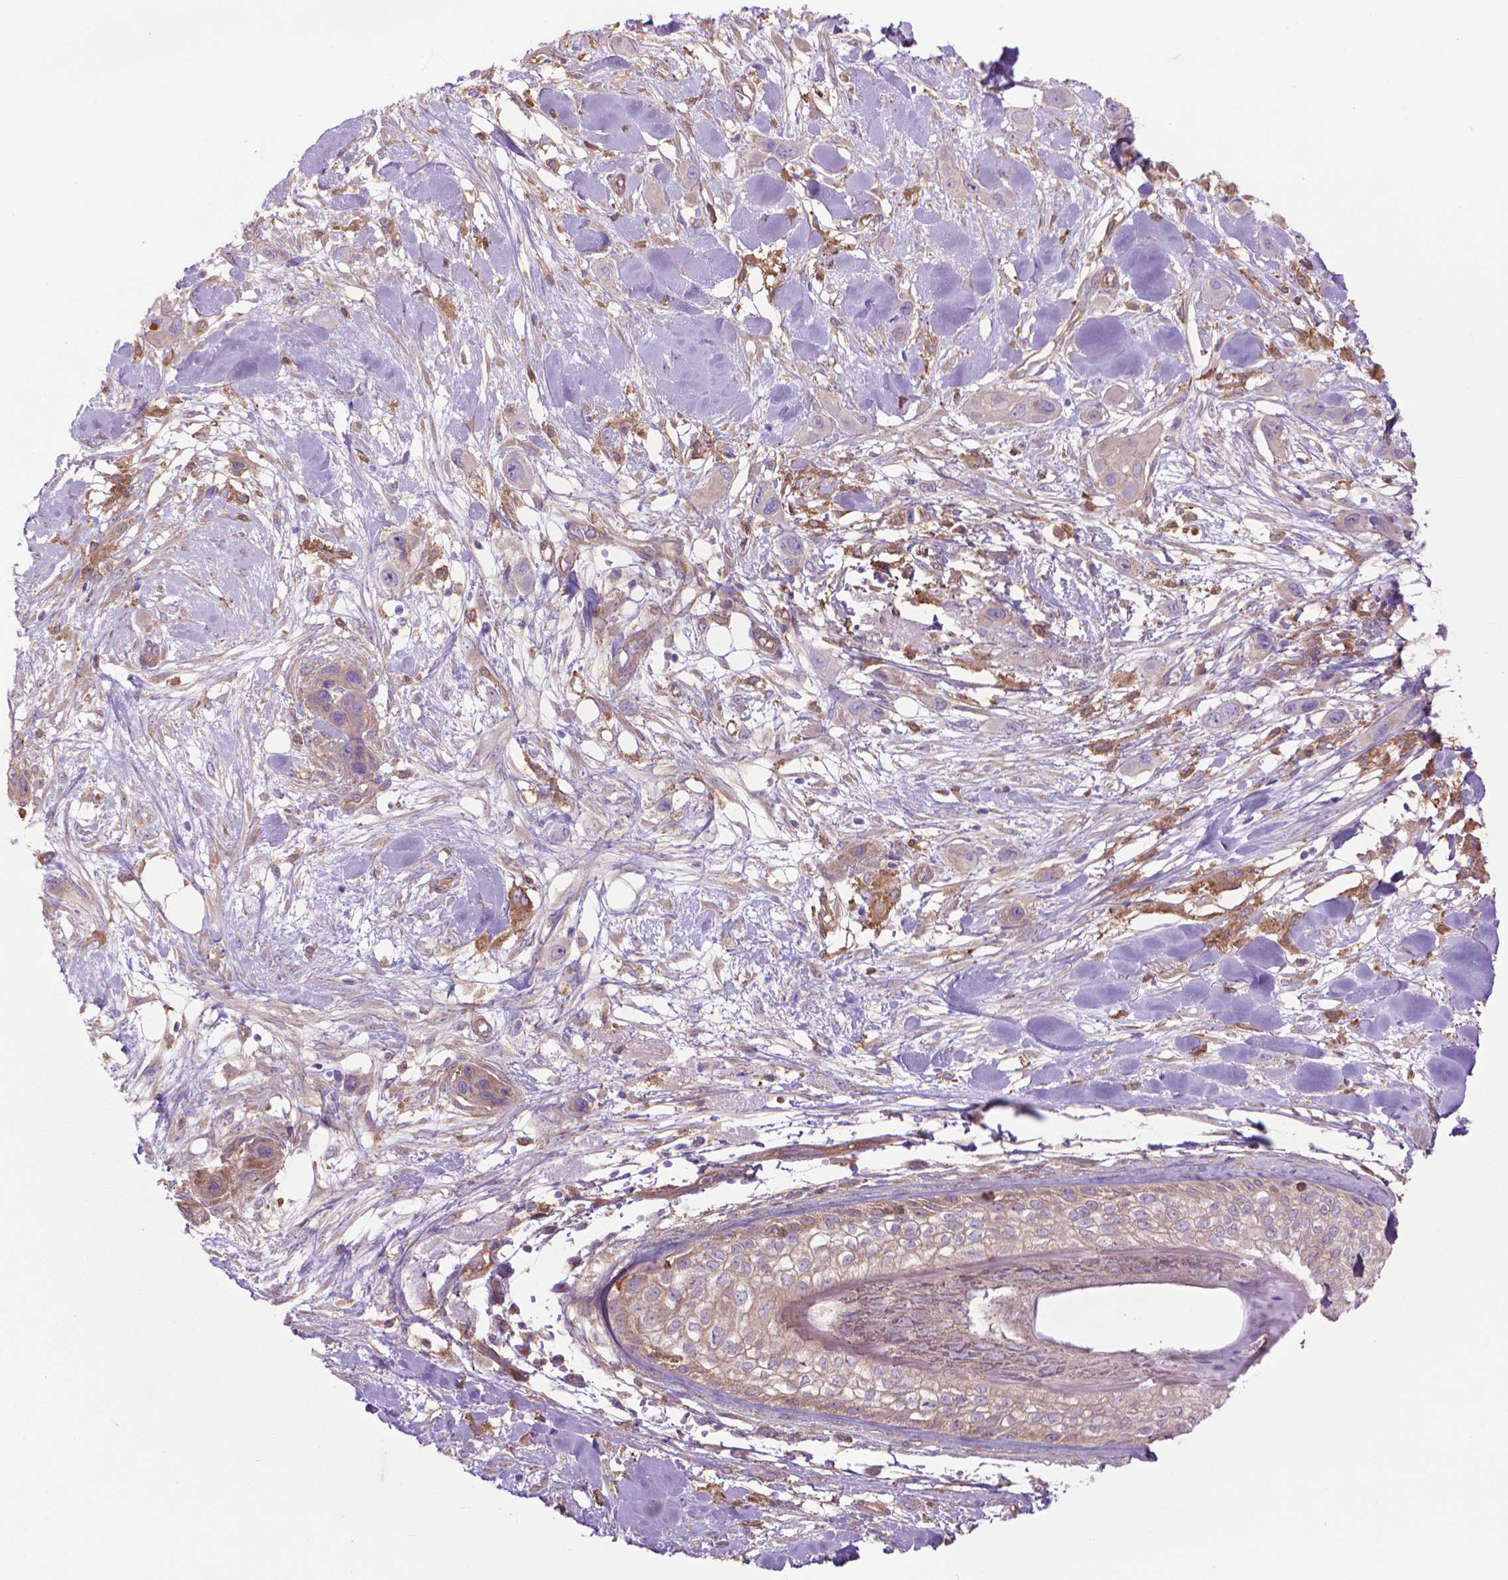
{"staining": {"intensity": "weak", "quantity": "<25%", "location": "cytoplasmic/membranous"}, "tissue": "skin cancer", "cell_type": "Tumor cells", "image_type": "cancer", "snomed": [{"axis": "morphology", "description": "Squamous cell carcinoma, NOS"}, {"axis": "topography", "description": "Skin"}], "caption": "An immunohistochemistry image of skin squamous cell carcinoma is shown. There is no staining in tumor cells of skin squamous cell carcinoma.", "gene": "CORO1B", "patient": {"sex": "male", "age": 79}}